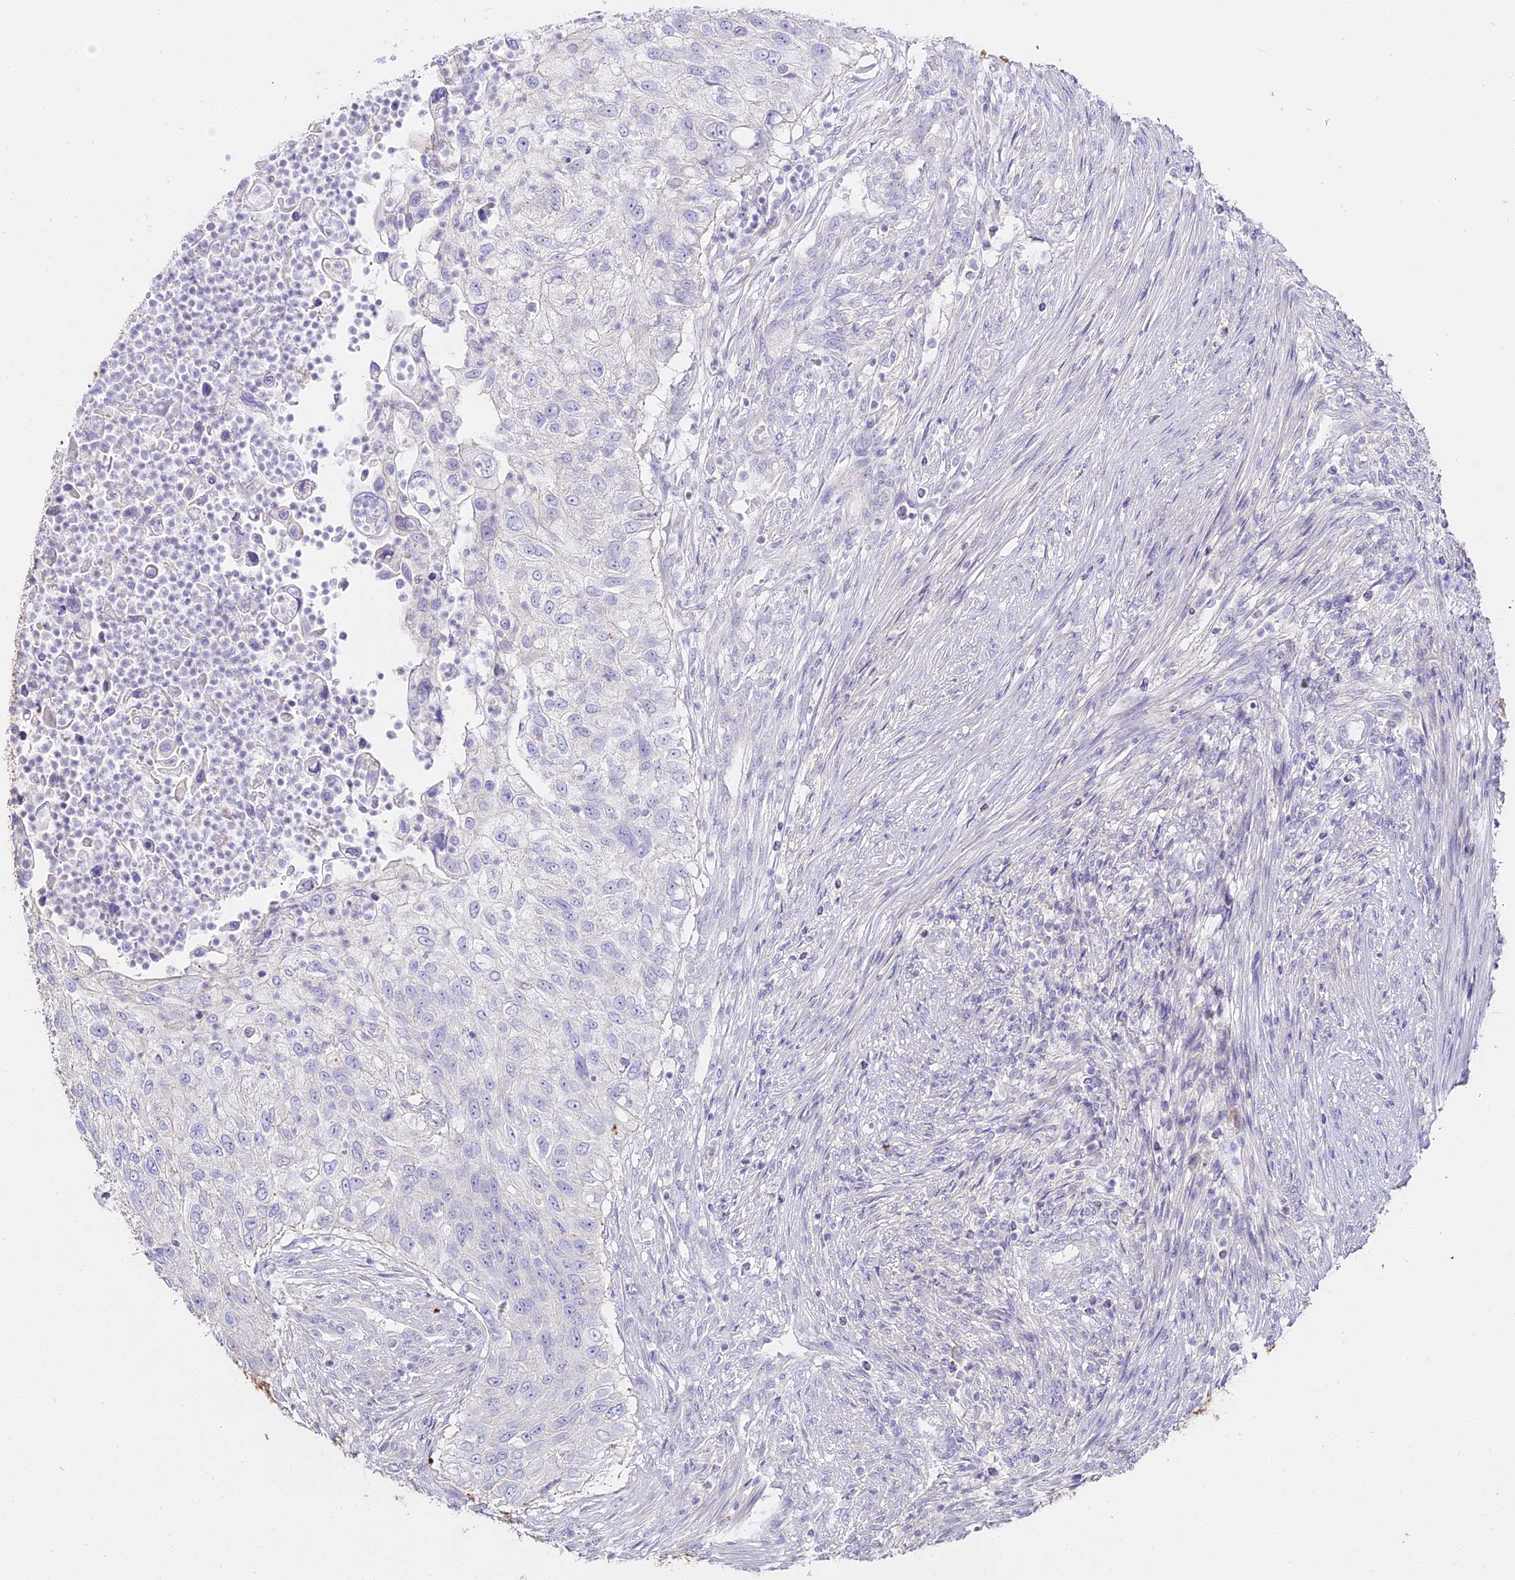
{"staining": {"intensity": "negative", "quantity": "none", "location": "none"}, "tissue": "urothelial cancer", "cell_type": "Tumor cells", "image_type": "cancer", "snomed": [{"axis": "morphology", "description": "Urothelial carcinoma, High grade"}, {"axis": "topography", "description": "Urinary bladder"}], "caption": "A histopathology image of high-grade urothelial carcinoma stained for a protein demonstrates no brown staining in tumor cells. (Stains: DAB (3,3'-diaminobenzidine) immunohistochemistry with hematoxylin counter stain, Microscopy: brightfield microscopy at high magnification).", "gene": "ALPG", "patient": {"sex": "female", "age": 60}}